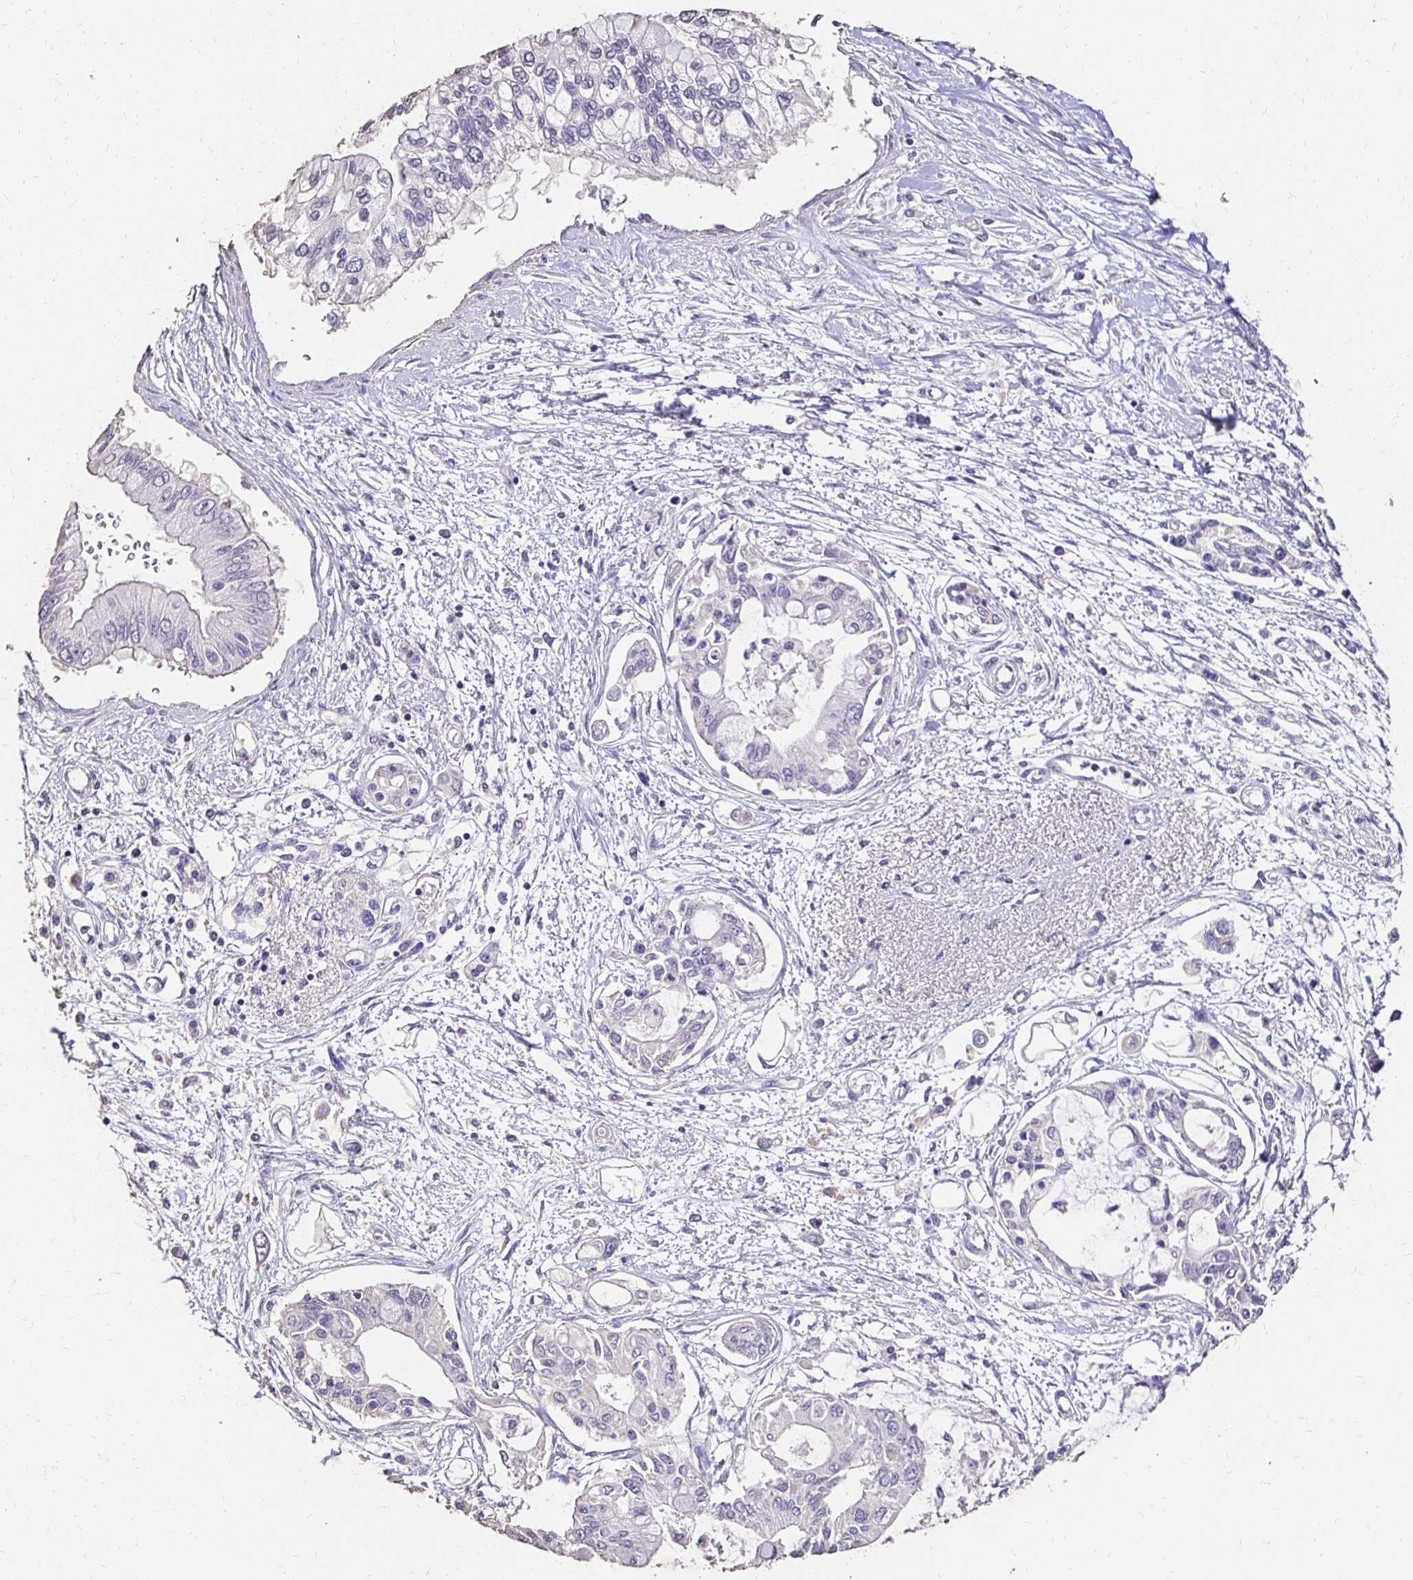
{"staining": {"intensity": "negative", "quantity": "none", "location": "none"}, "tissue": "pancreatic cancer", "cell_type": "Tumor cells", "image_type": "cancer", "snomed": [{"axis": "morphology", "description": "Adenocarcinoma, NOS"}, {"axis": "topography", "description": "Pancreas"}], "caption": "Tumor cells show no significant protein staining in pancreatic adenocarcinoma.", "gene": "UGT1A6", "patient": {"sex": "female", "age": 77}}